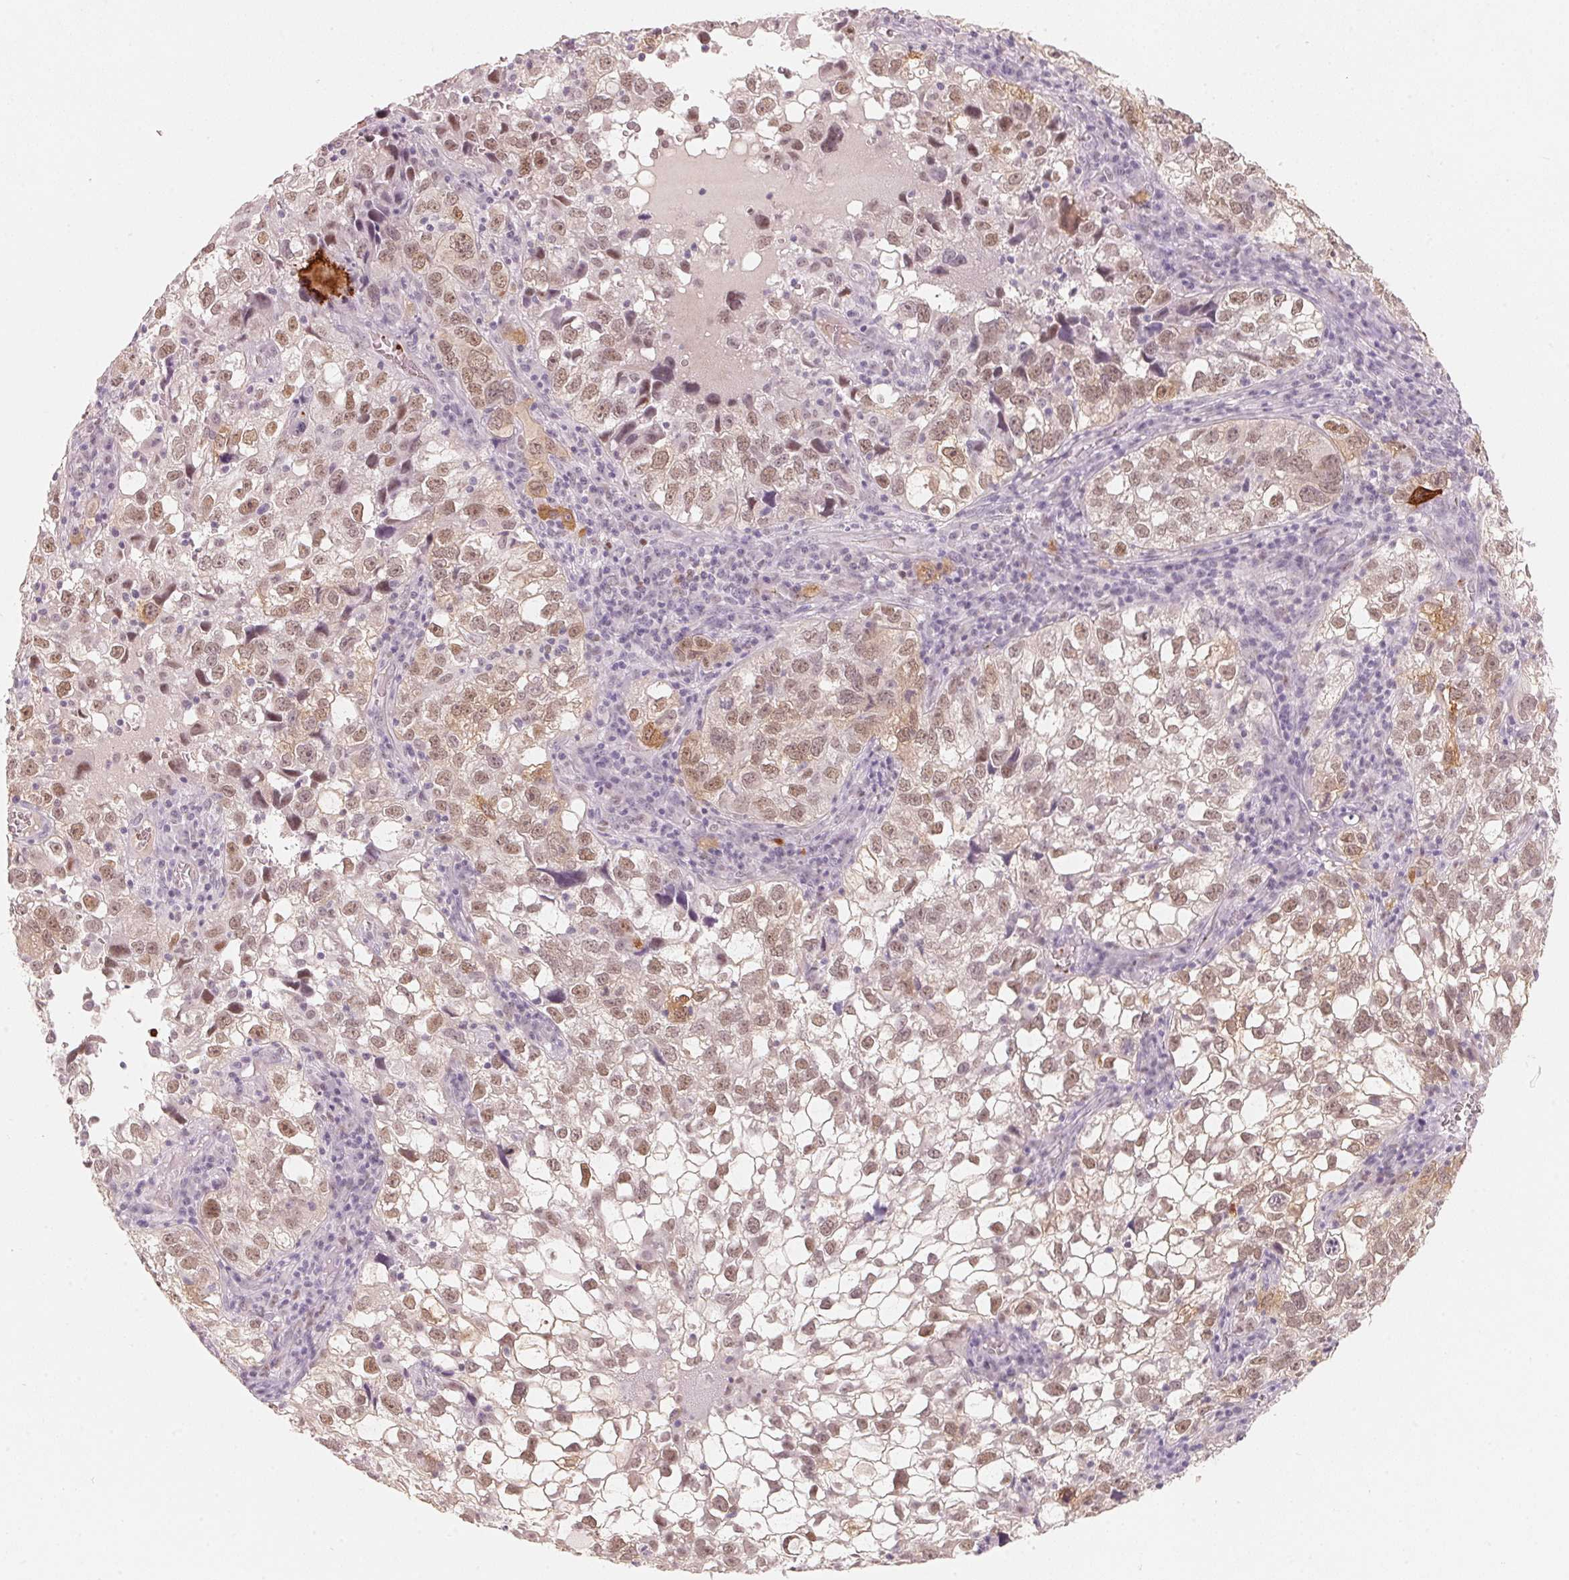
{"staining": {"intensity": "moderate", "quantity": ">75%", "location": "nuclear"}, "tissue": "cervical cancer", "cell_type": "Tumor cells", "image_type": "cancer", "snomed": [{"axis": "morphology", "description": "Squamous cell carcinoma, NOS"}, {"axis": "topography", "description": "Cervix"}], "caption": "Moderate nuclear protein staining is seen in about >75% of tumor cells in squamous cell carcinoma (cervical). (Brightfield microscopy of DAB IHC at high magnification).", "gene": "ARHGAP22", "patient": {"sex": "female", "age": 55}}